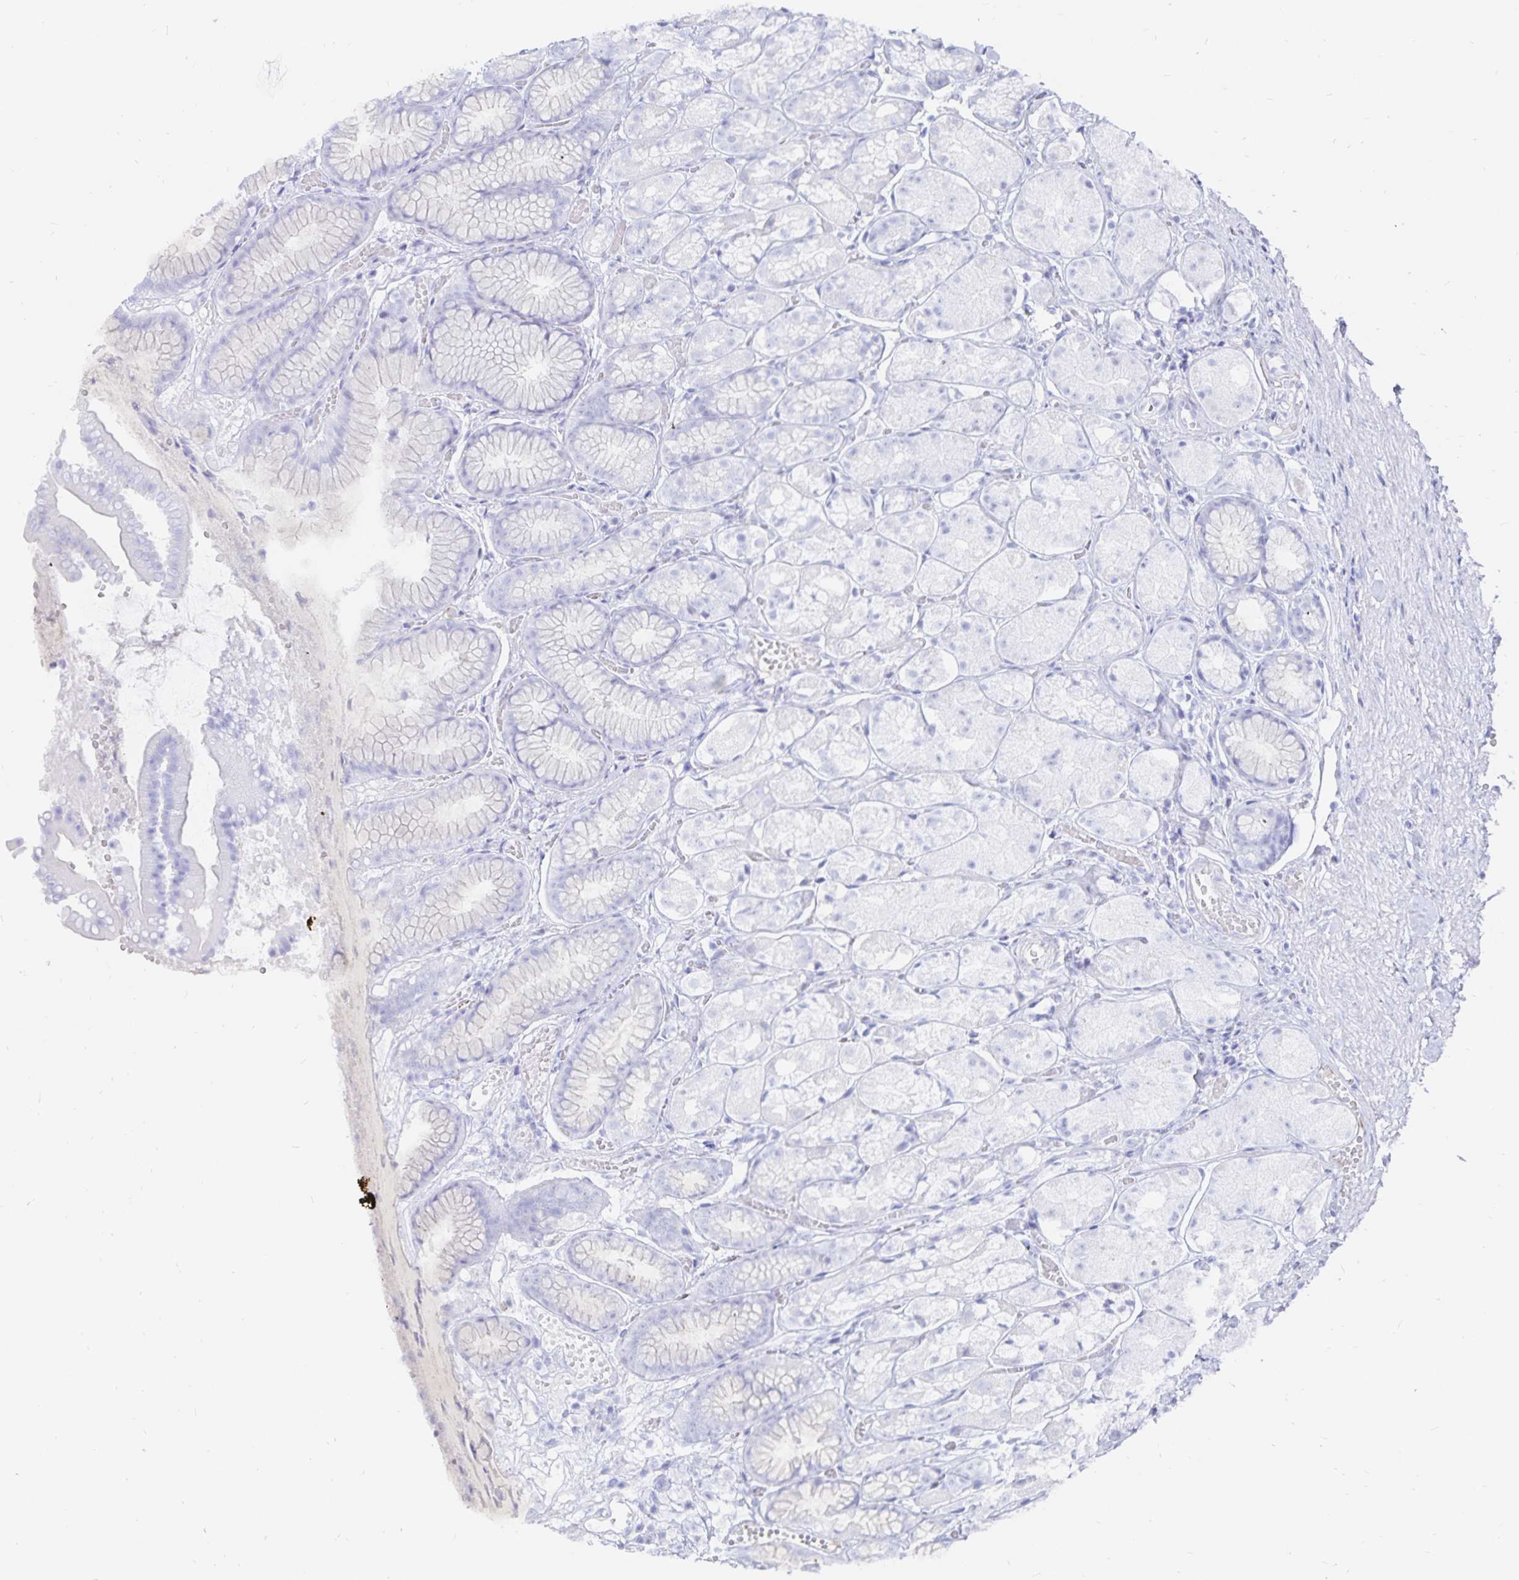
{"staining": {"intensity": "negative", "quantity": "none", "location": "none"}, "tissue": "stomach", "cell_type": "Glandular cells", "image_type": "normal", "snomed": [{"axis": "morphology", "description": "Normal tissue, NOS"}, {"axis": "topography", "description": "Stomach"}], "caption": "IHC micrograph of unremarkable stomach: human stomach stained with DAB (3,3'-diaminobenzidine) shows no significant protein expression in glandular cells.", "gene": "INSL5", "patient": {"sex": "male", "age": 70}}